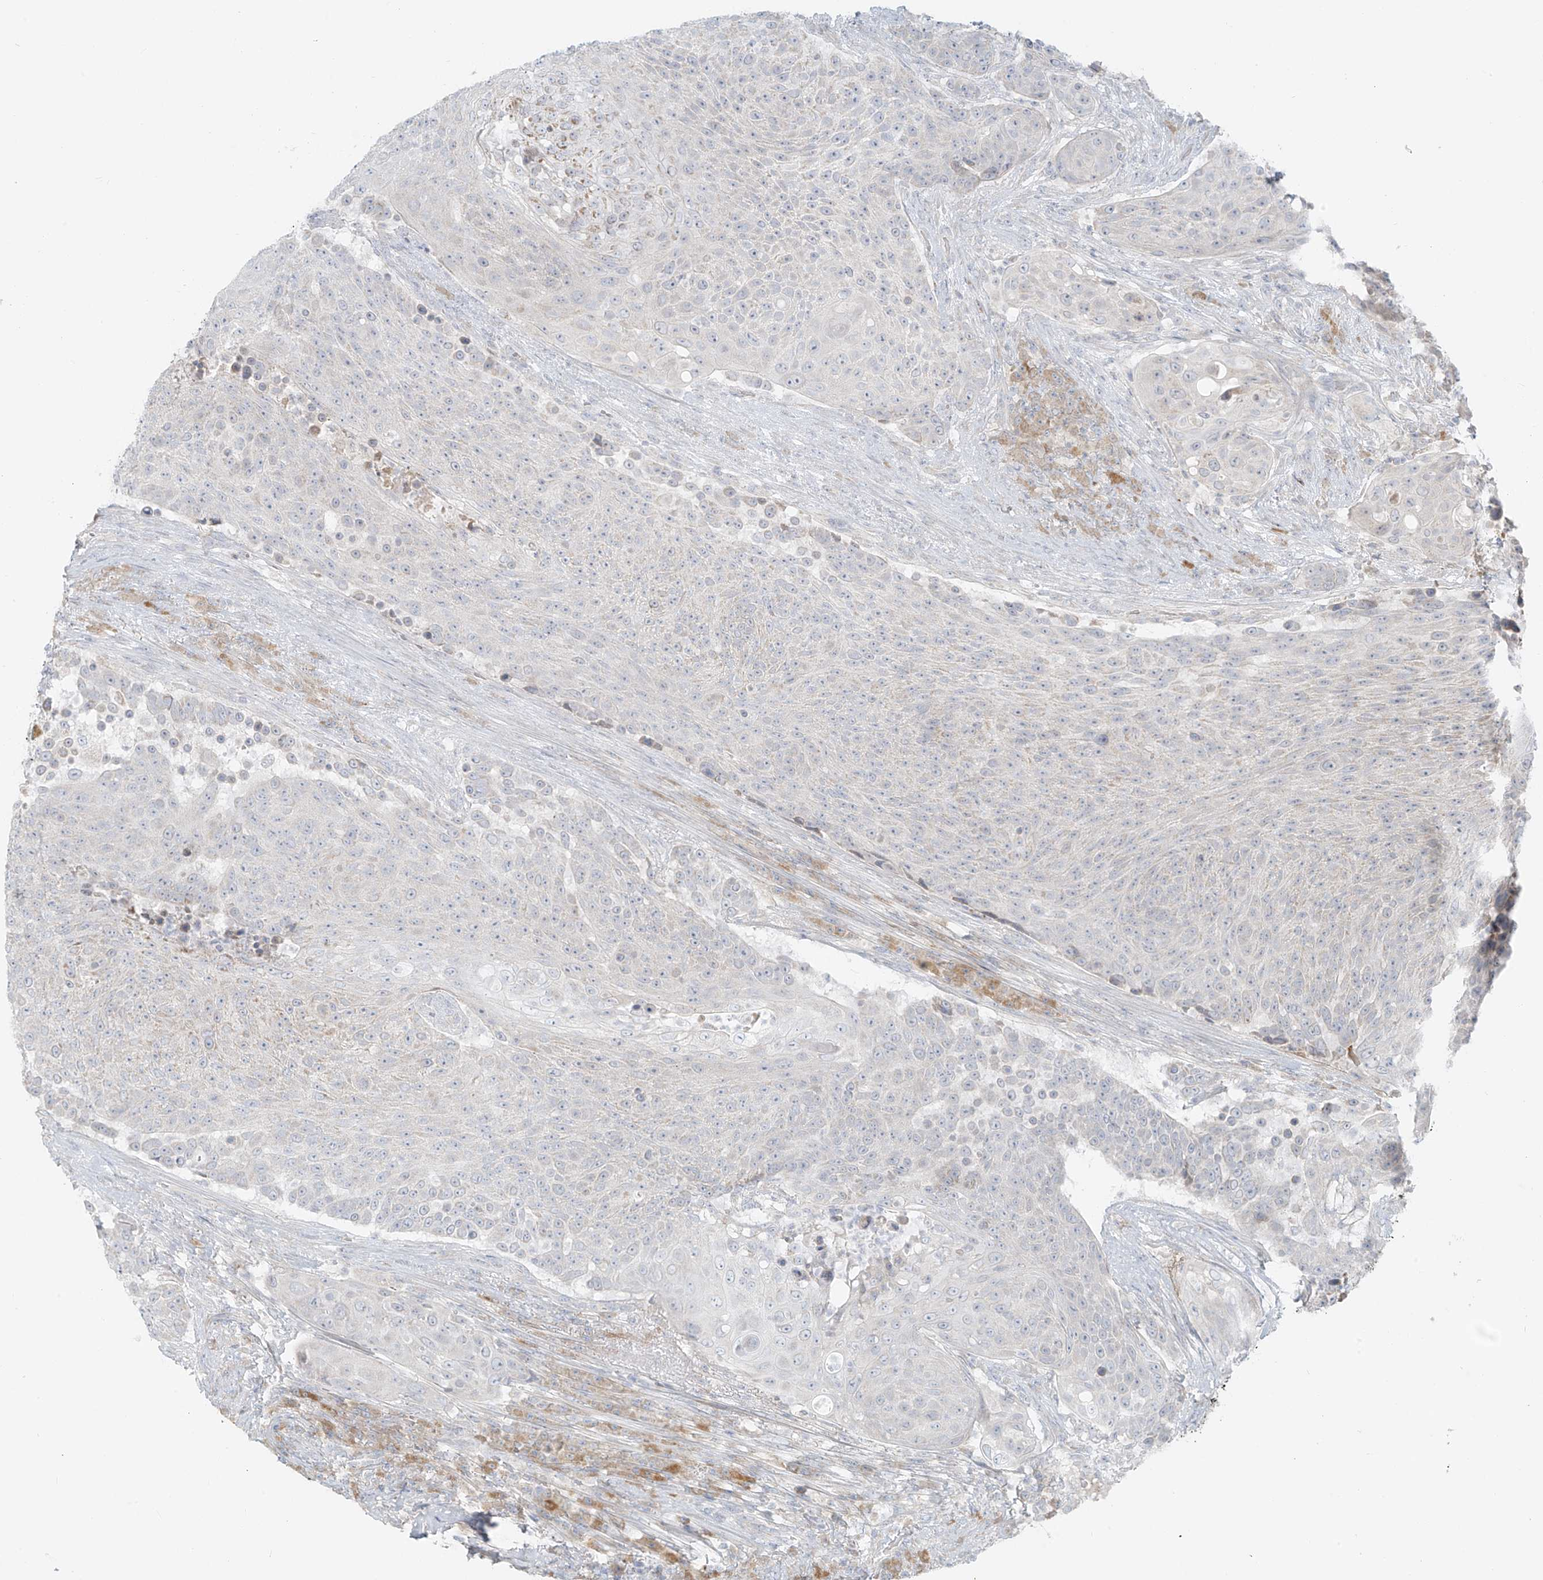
{"staining": {"intensity": "negative", "quantity": "none", "location": "none"}, "tissue": "urothelial cancer", "cell_type": "Tumor cells", "image_type": "cancer", "snomed": [{"axis": "morphology", "description": "Urothelial carcinoma, High grade"}, {"axis": "topography", "description": "Urinary bladder"}], "caption": "Immunohistochemistry (IHC) photomicrograph of neoplastic tissue: urothelial carcinoma (high-grade) stained with DAB shows no significant protein staining in tumor cells.", "gene": "UST", "patient": {"sex": "female", "age": 63}}